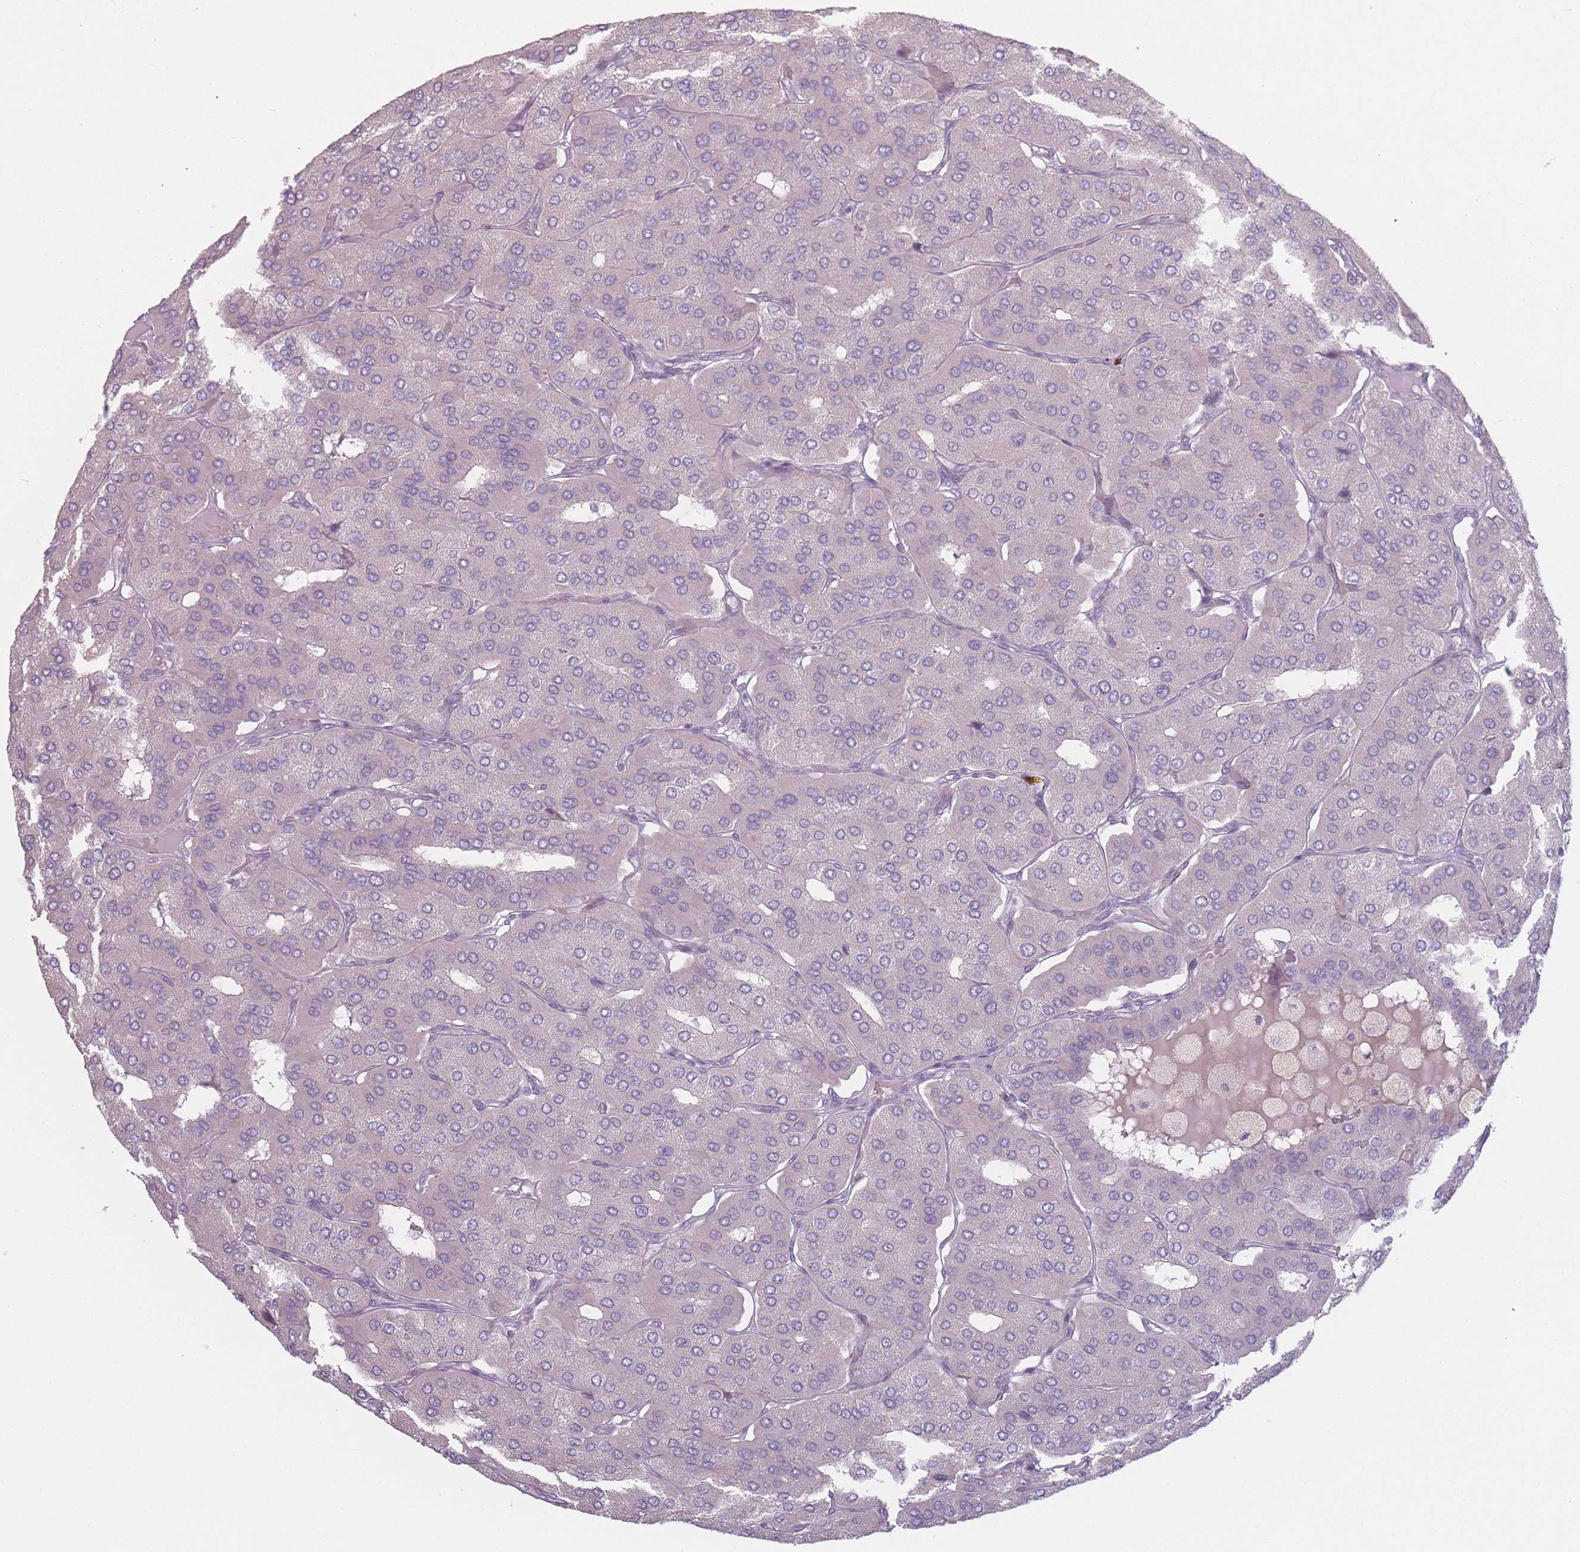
{"staining": {"intensity": "negative", "quantity": "none", "location": "none"}, "tissue": "parathyroid gland", "cell_type": "Glandular cells", "image_type": "normal", "snomed": [{"axis": "morphology", "description": "Normal tissue, NOS"}, {"axis": "morphology", "description": "Adenoma, NOS"}, {"axis": "topography", "description": "Parathyroid gland"}], "caption": "DAB (3,3'-diaminobenzidine) immunohistochemical staining of benign parathyroid gland reveals no significant staining in glandular cells.", "gene": "RASL10B", "patient": {"sex": "female", "age": 86}}